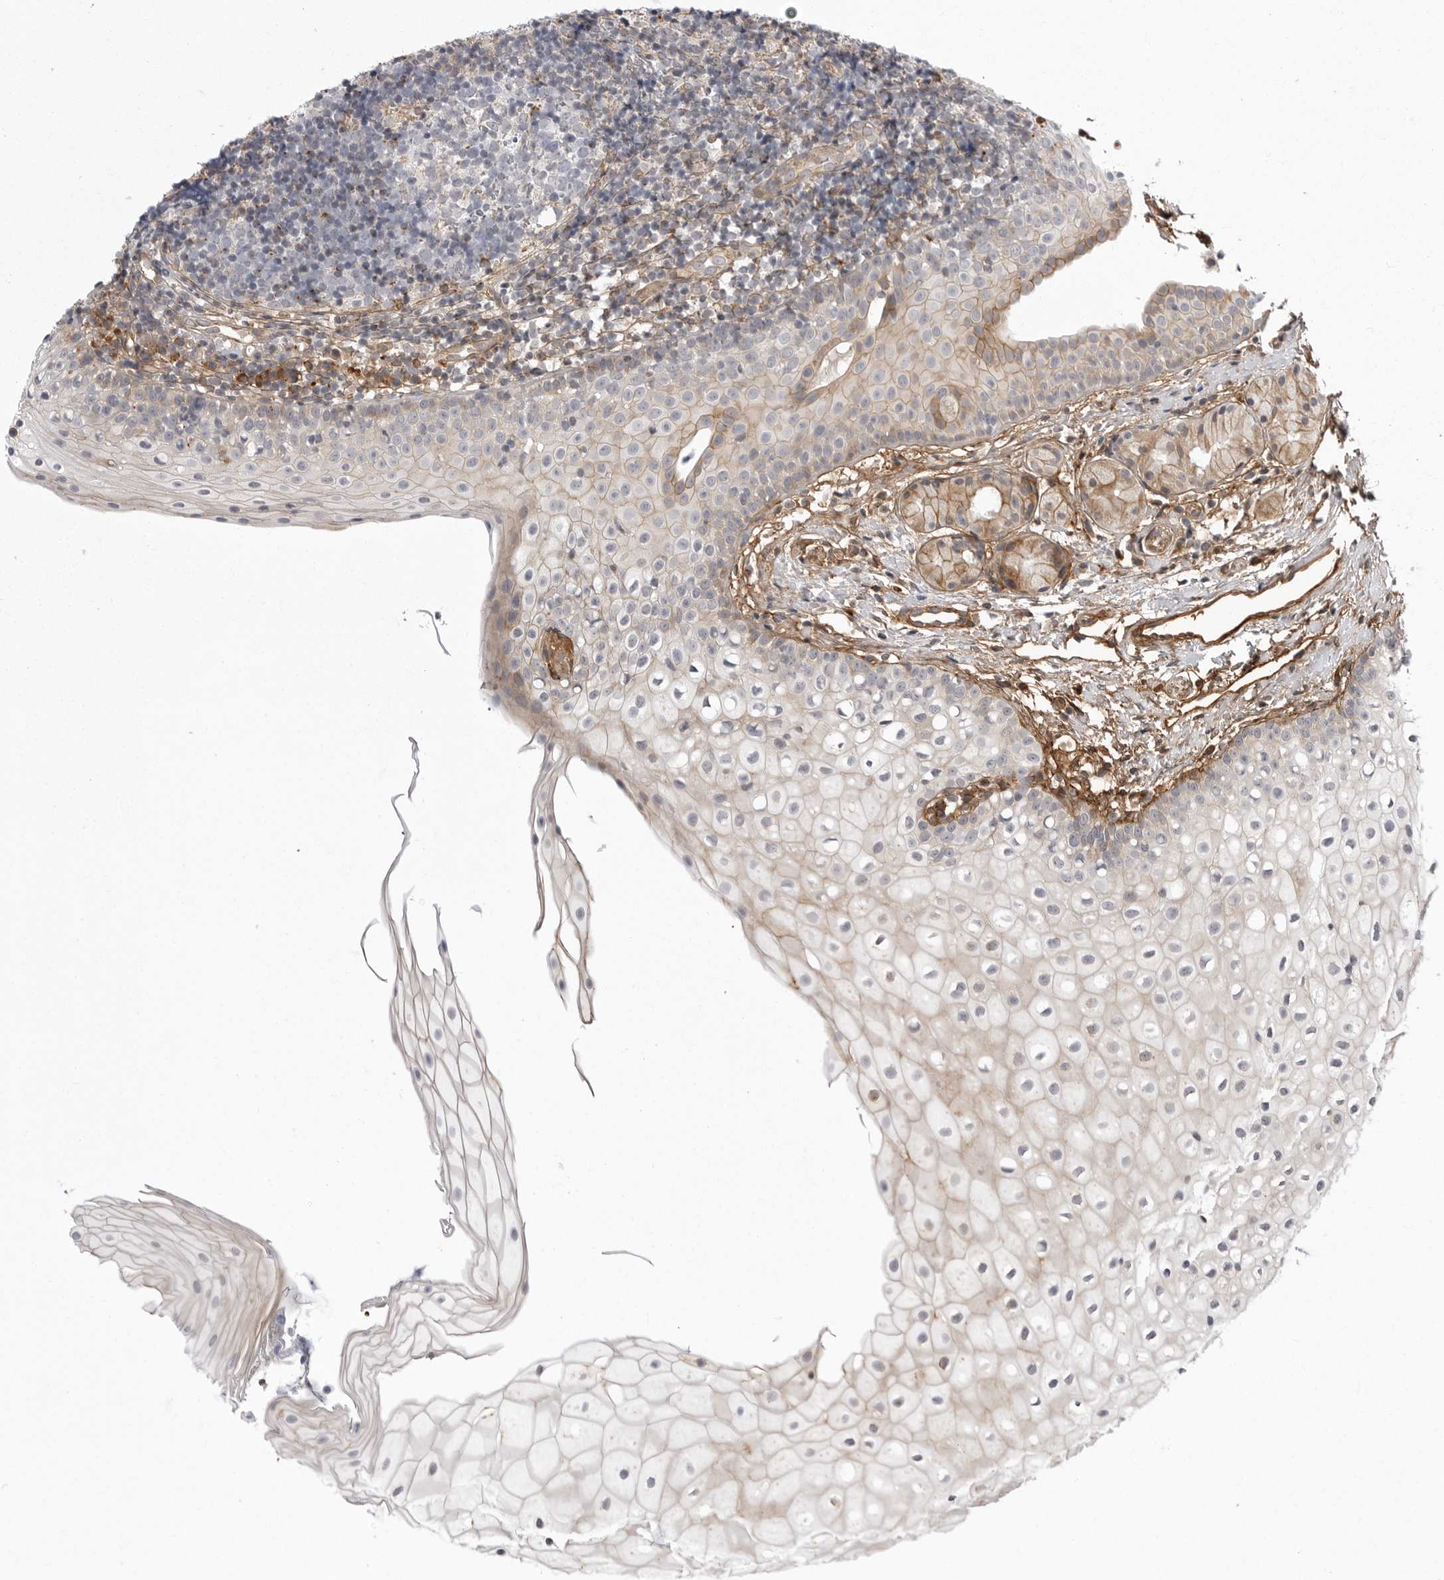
{"staining": {"intensity": "weak", "quantity": "25%-75%", "location": "cytoplasmic/membranous"}, "tissue": "oral mucosa", "cell_type": "Squamous epithelial cells", "image_type": "normal", "snomed": [{"axis": "morphology", "description": "Normal tissue, NOS"}, {"axis": "topography", "description": "Oral tissue"}], "caption": "Protein analysis of normal oral mucosa demonstrates weak cytoplasmic/membranous positivity in about 25%-75% of squamous epithelial cells. The staining was performed using DAB (3,3'-diaminobenzidine) to visualize the protein expression in brown, while the nuclei were stained in blue with hematoxylin (Magnification: 20x).", "gene": "ARL5A", "patient": {"sex": "male", "age": 28}}